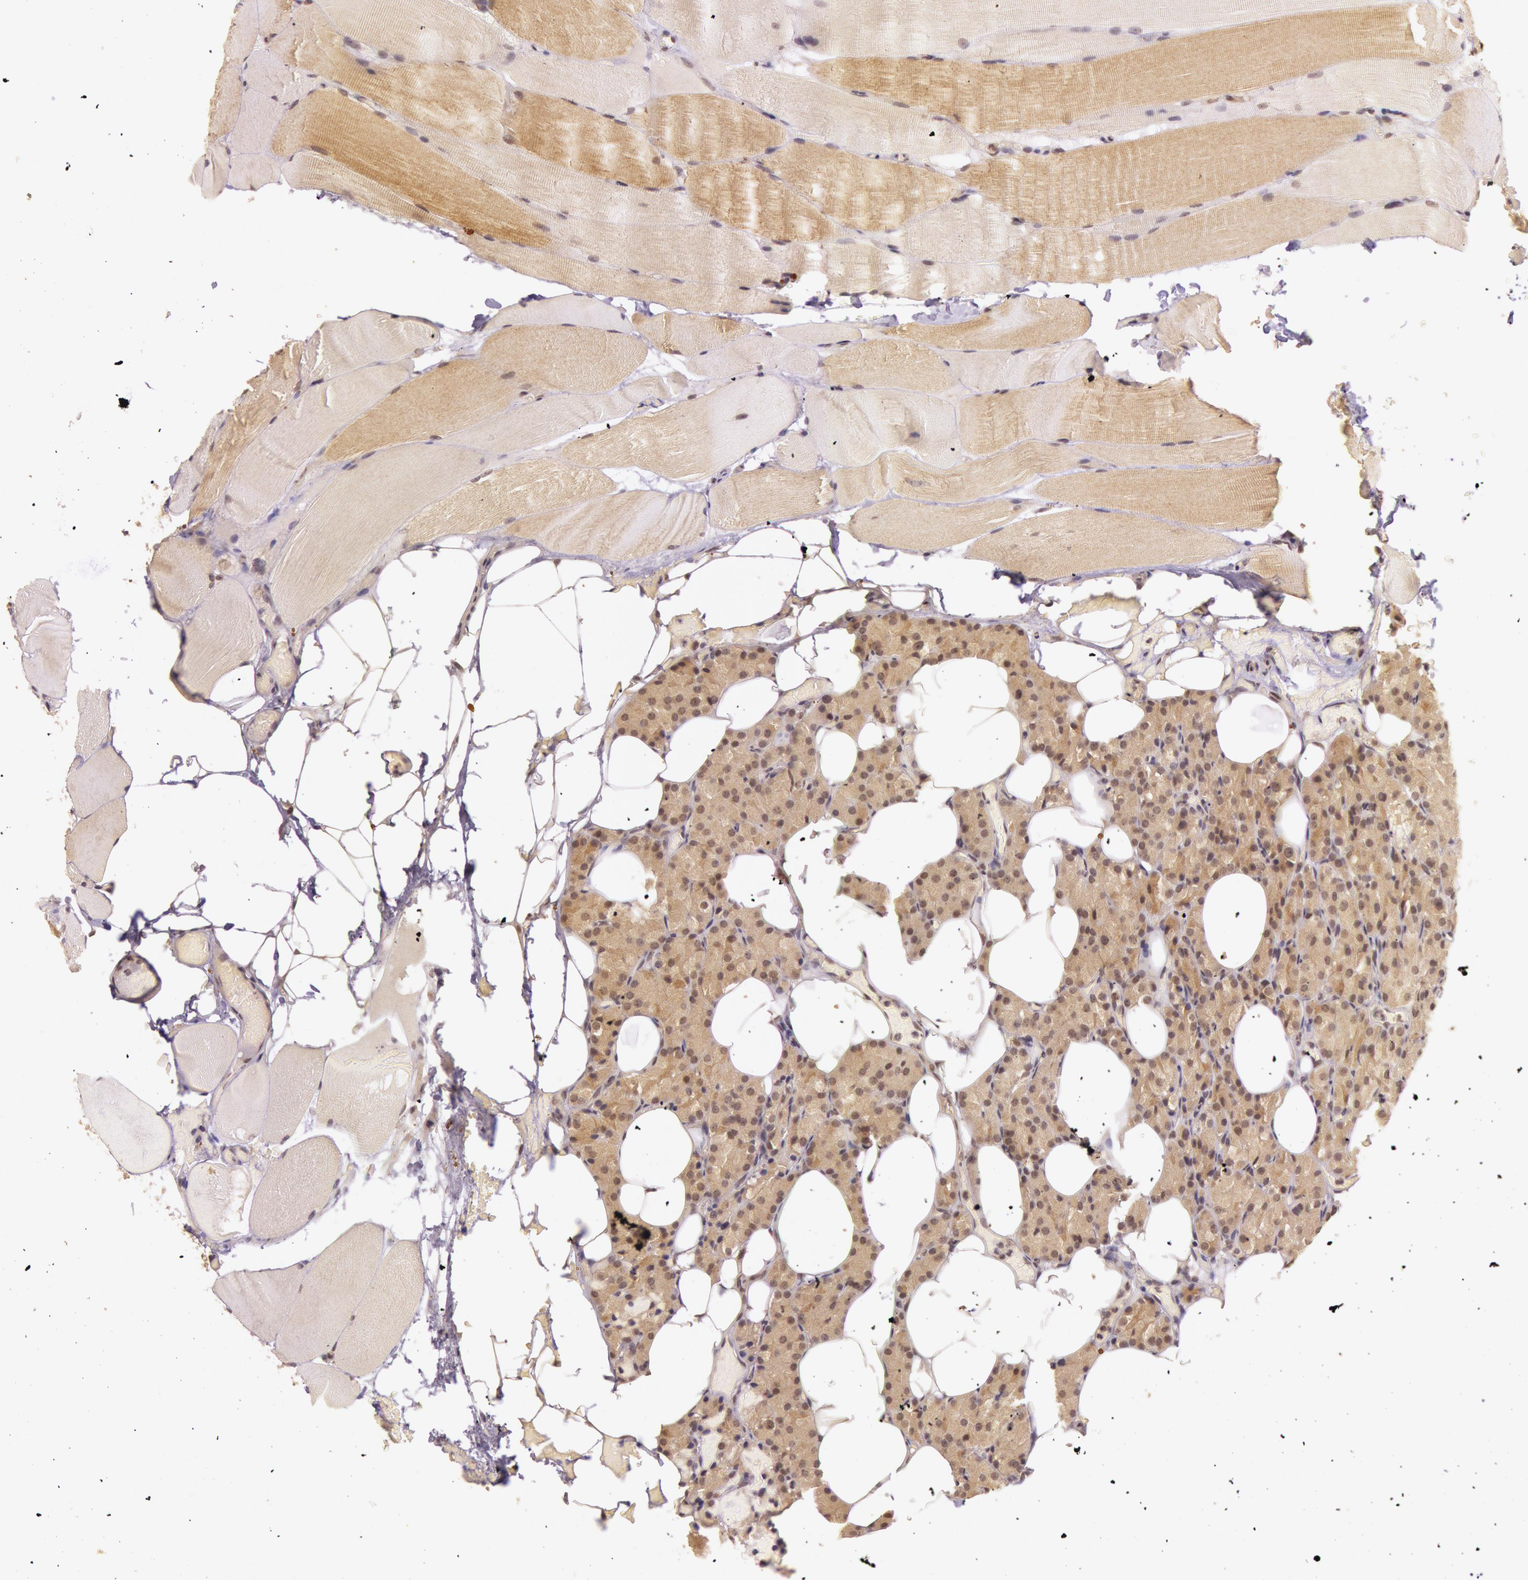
{"staining": {"intensity": "moderate", "quantity": "25%-75%", "location": "cytoplasmic/membranous,nuclear"}, "tissue": "parathyroid gland", "cell_type": "Glandular cells", "image_type": "normal", "snomed": [{"axis": "morphology", "description": "Normal tissue, NOS"}, {"axis": "topography", "description": "Skeletal muscle"}, {"axis": "topography", "description": "Parathyroid gland"}], "caption": "A micrograph of parathyroid gland stained for a protein displays moderate cytoplasmic/membranous,nuclear brown staining in glandular cells. The staining was performed using DAB (3,3'-diaminobenzidine), with brown indicating positive protein expression. Nuclei are stained blue with hematoxylin.", "gene": "RTL10", "patient": {"sex": "female", "age": 37}}